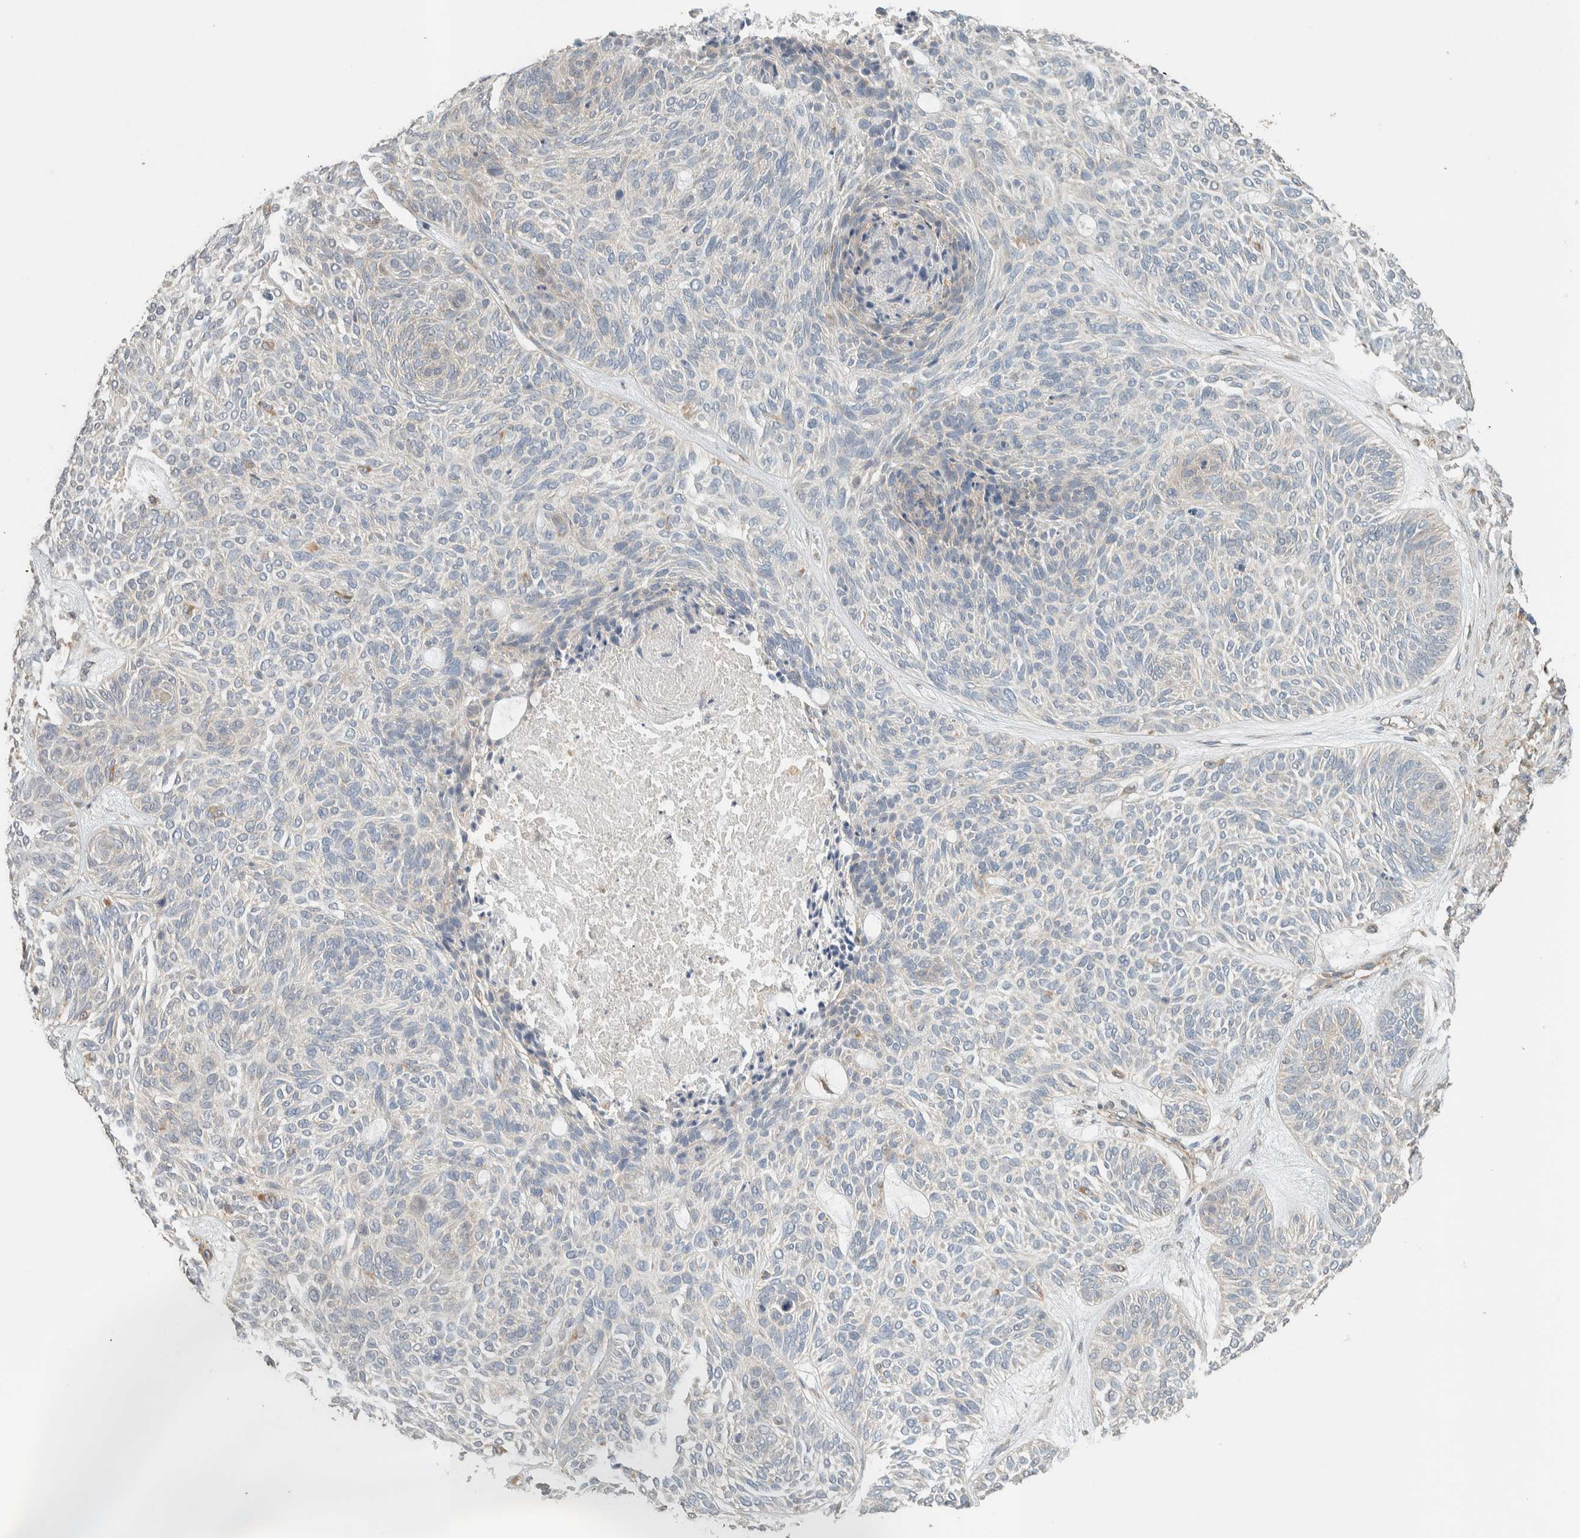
{"staining": {"intensity": "weak", "quantity": "<25%", "location": "cytoplasmic/membranous"}, "tissue": "skin cancer", "cell_type": "Tumor cells", "image_type": "cancer", "snomed": [{"axis": "morphology", "description": "Basal cell carcinoma"}, {"axis": "topography", "description": "Skin"}], "caption": "Skin cancer (basal cell carcinoma) was stained to show a protein in brown. There is no significant positivity in tumor cells.", "gene": "PDE7B", "patient": {"sex": "male", "age": 55}}